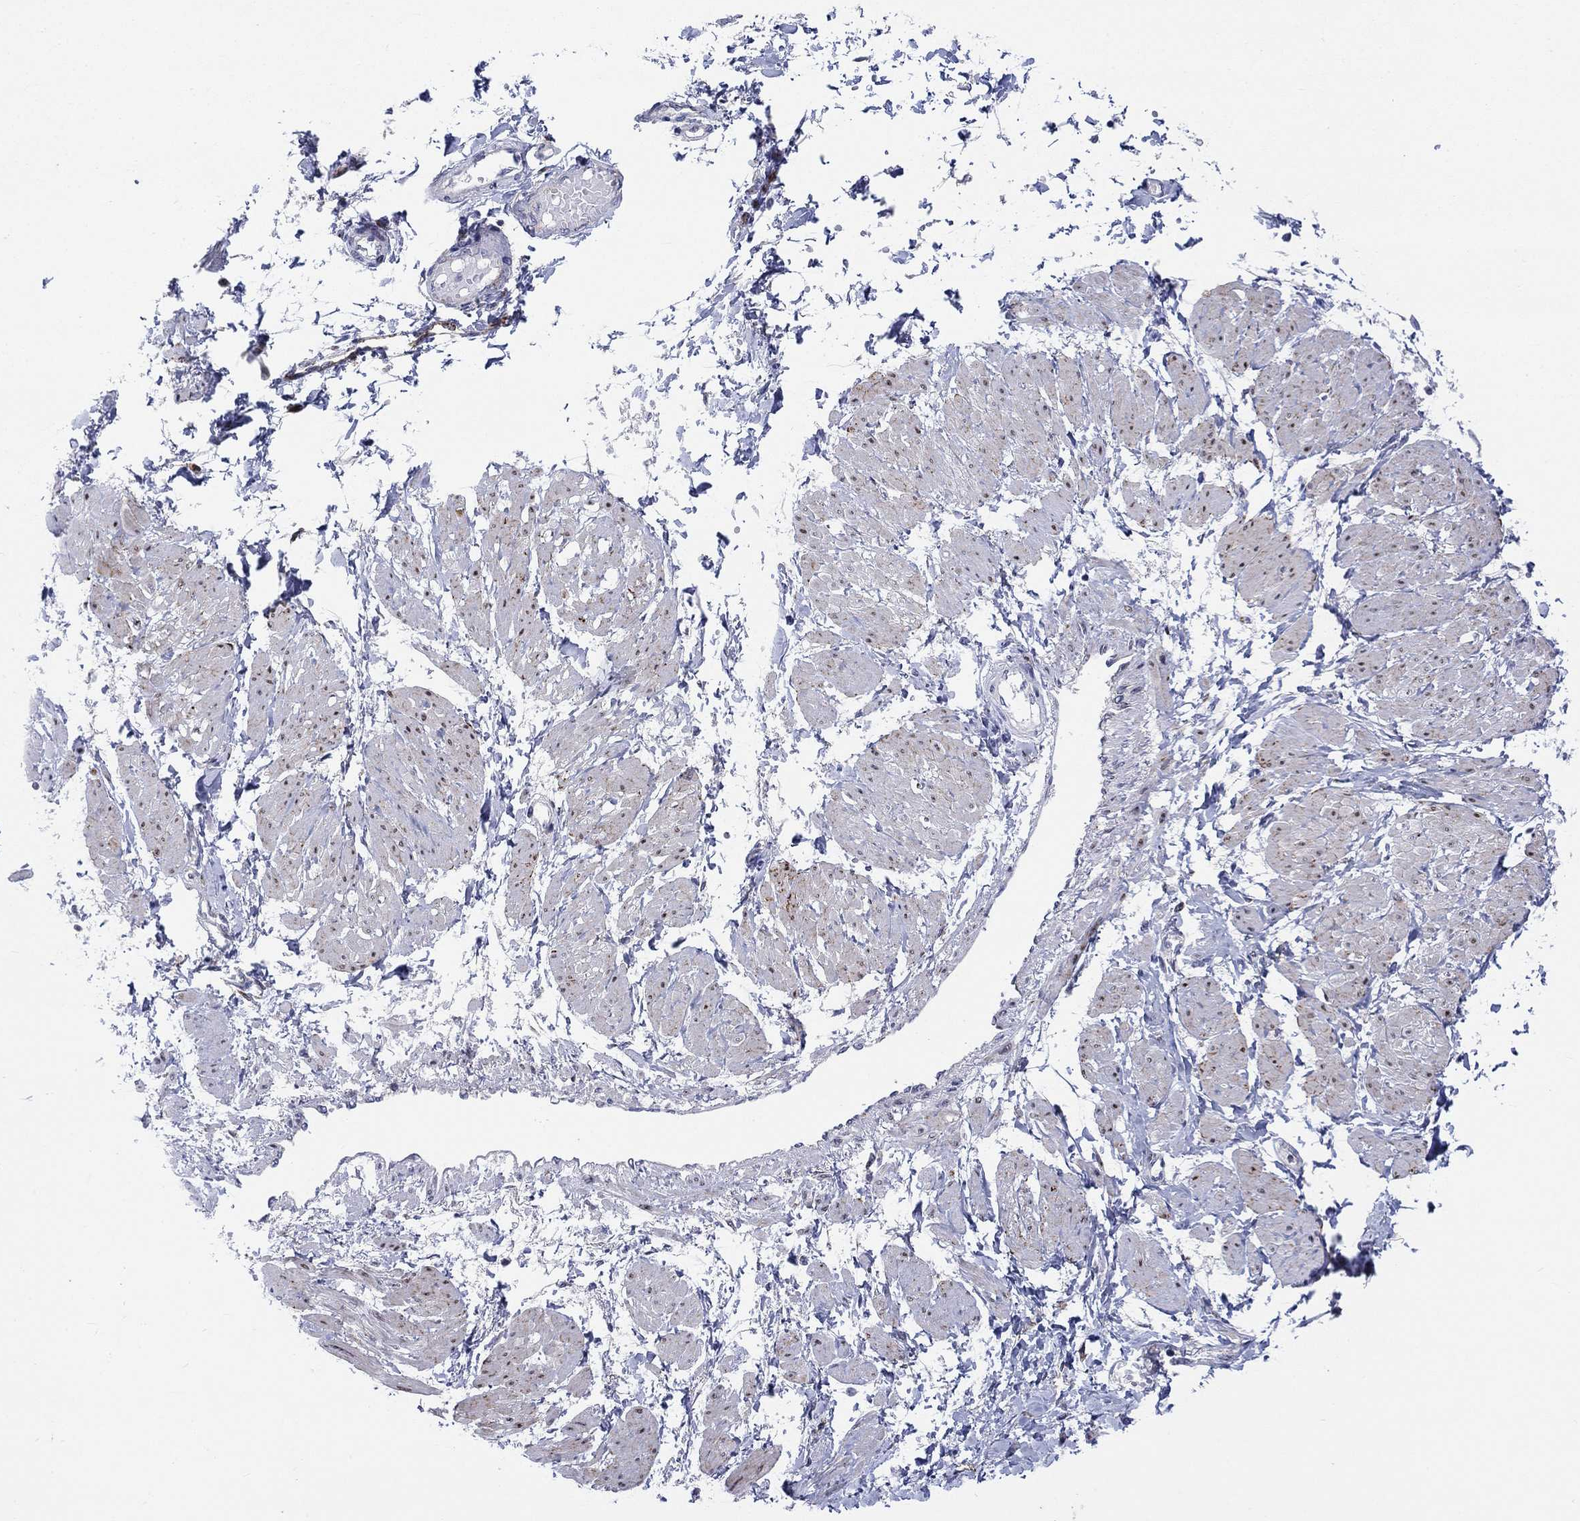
{"staining": {"intensity": "negative", "quantity": "none", "location": "none"}, "tissue": "smooth muscle", "cell_type": "Smooth muscle cells", "image_type": "normal", "snomed": [{"axis": "morphology", "description": "Normal tissue, NOS"}, {"axis": "topography", "description": "Smooth muscle"}, {"axis": "topography", "description": "Uterus"}], "caption": "A histopathology image of smooth muscle stained for a protein exhibits no brown staining in smooth muscle cells.", "gene": "SLC35F2", "patient": {"sex": "female", "age": 39}}